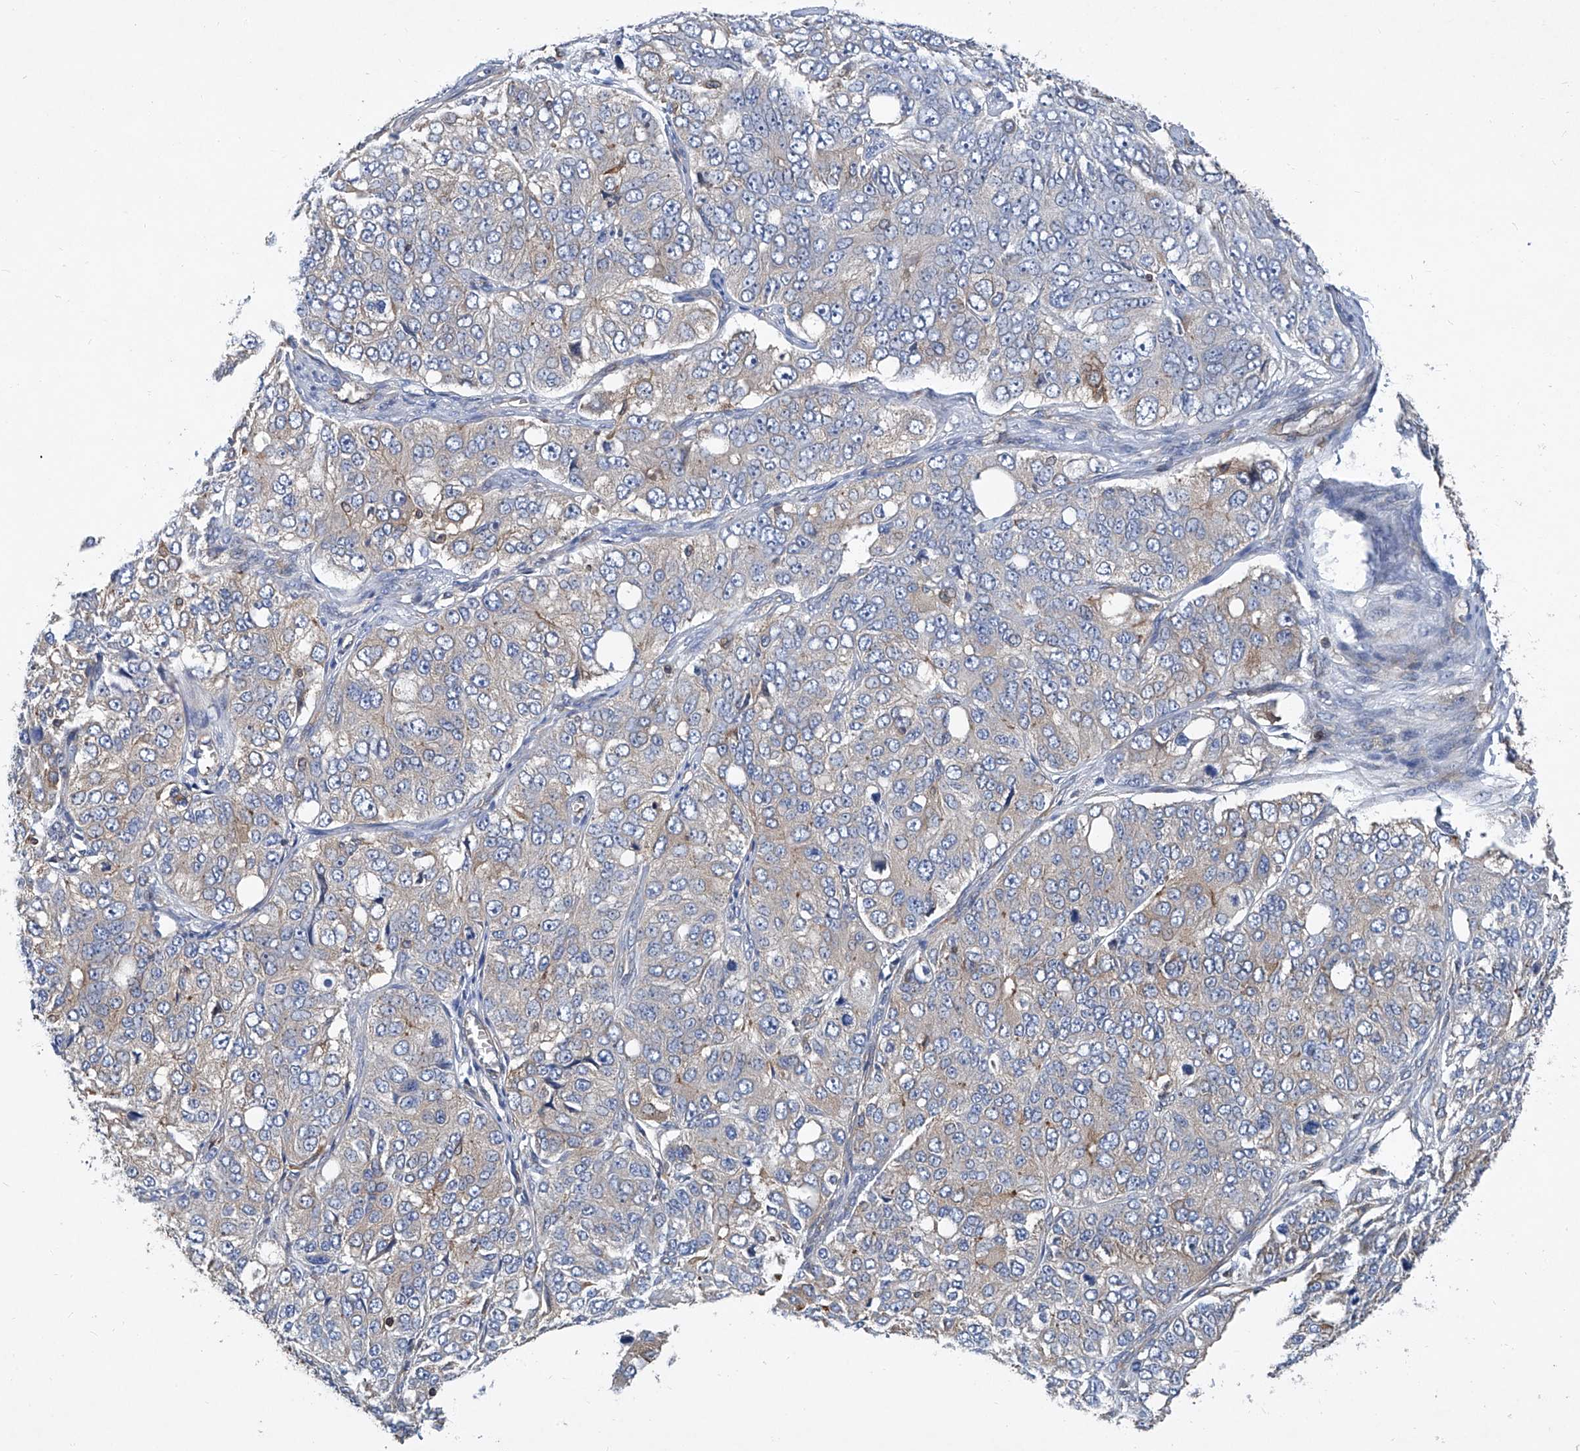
{"staining": {"intensity": "weak", "quantity": "<25%", "location": "cytoplasmic/membranous"}, "tissue": "ovarian cancer", "cell_type": "Tumor cells", "image_type": "cancer", "snomed": [{"axis": "morphology", "description": "Carcinoma, endometroid"}, {"axis": "topography", "description": "Ovary"}], "caption": "Tumor cells show no significant staining in ovarian cancer (endometroid carcinoma).", "gene": "TRIM38", "patient": {"sex": "female", "age": 51}}